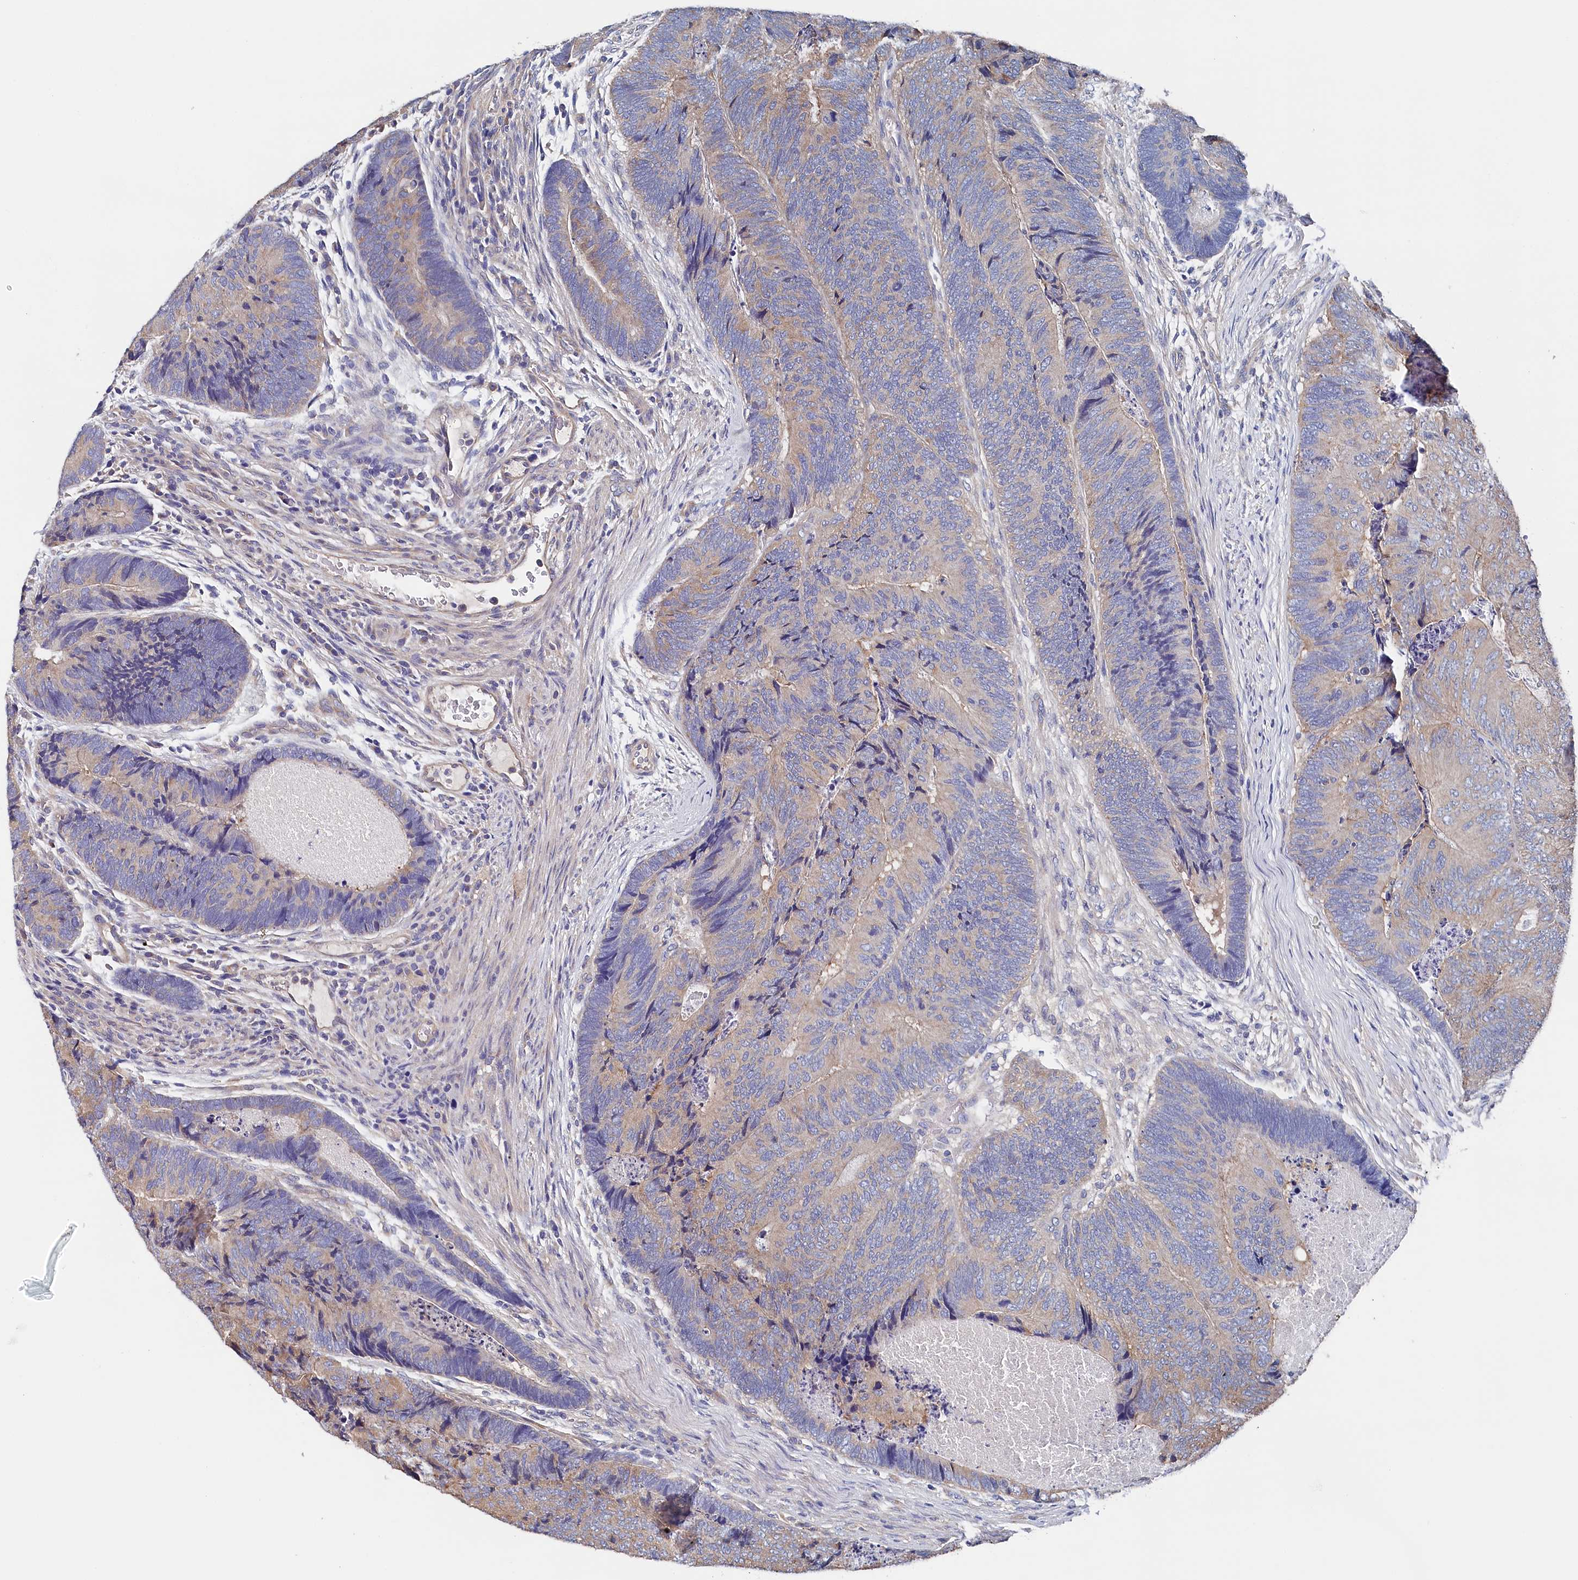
{"staining": {"intensity": "weak", "quantity": ">75%", "location": "cytoplasmic/membranous"}, "tissue": "colorectal cancer", "cell_type": "Tumor cells", "image_type": "cancer", "snomed": [{"axis": "morphology", "description": "Adenocarcinoma, NOS"}, {"axis": "topography", "description": "Colon"}], "caption": "High-magnification brightfield microscopy of adenocarcinoma (colorectal) stained with DAB (3,3'-diaminobenzidine) (brown) and counterstained with hematoxylin (blue). tumor cells exhibit weak cytoplasmic/membranous staining is present in approximately>75% of cells. (DAB = brown stain, brightfield microscopy at high magnification).", "gene": "BHMT", "patient": {"sex": "female", "age": 67}}